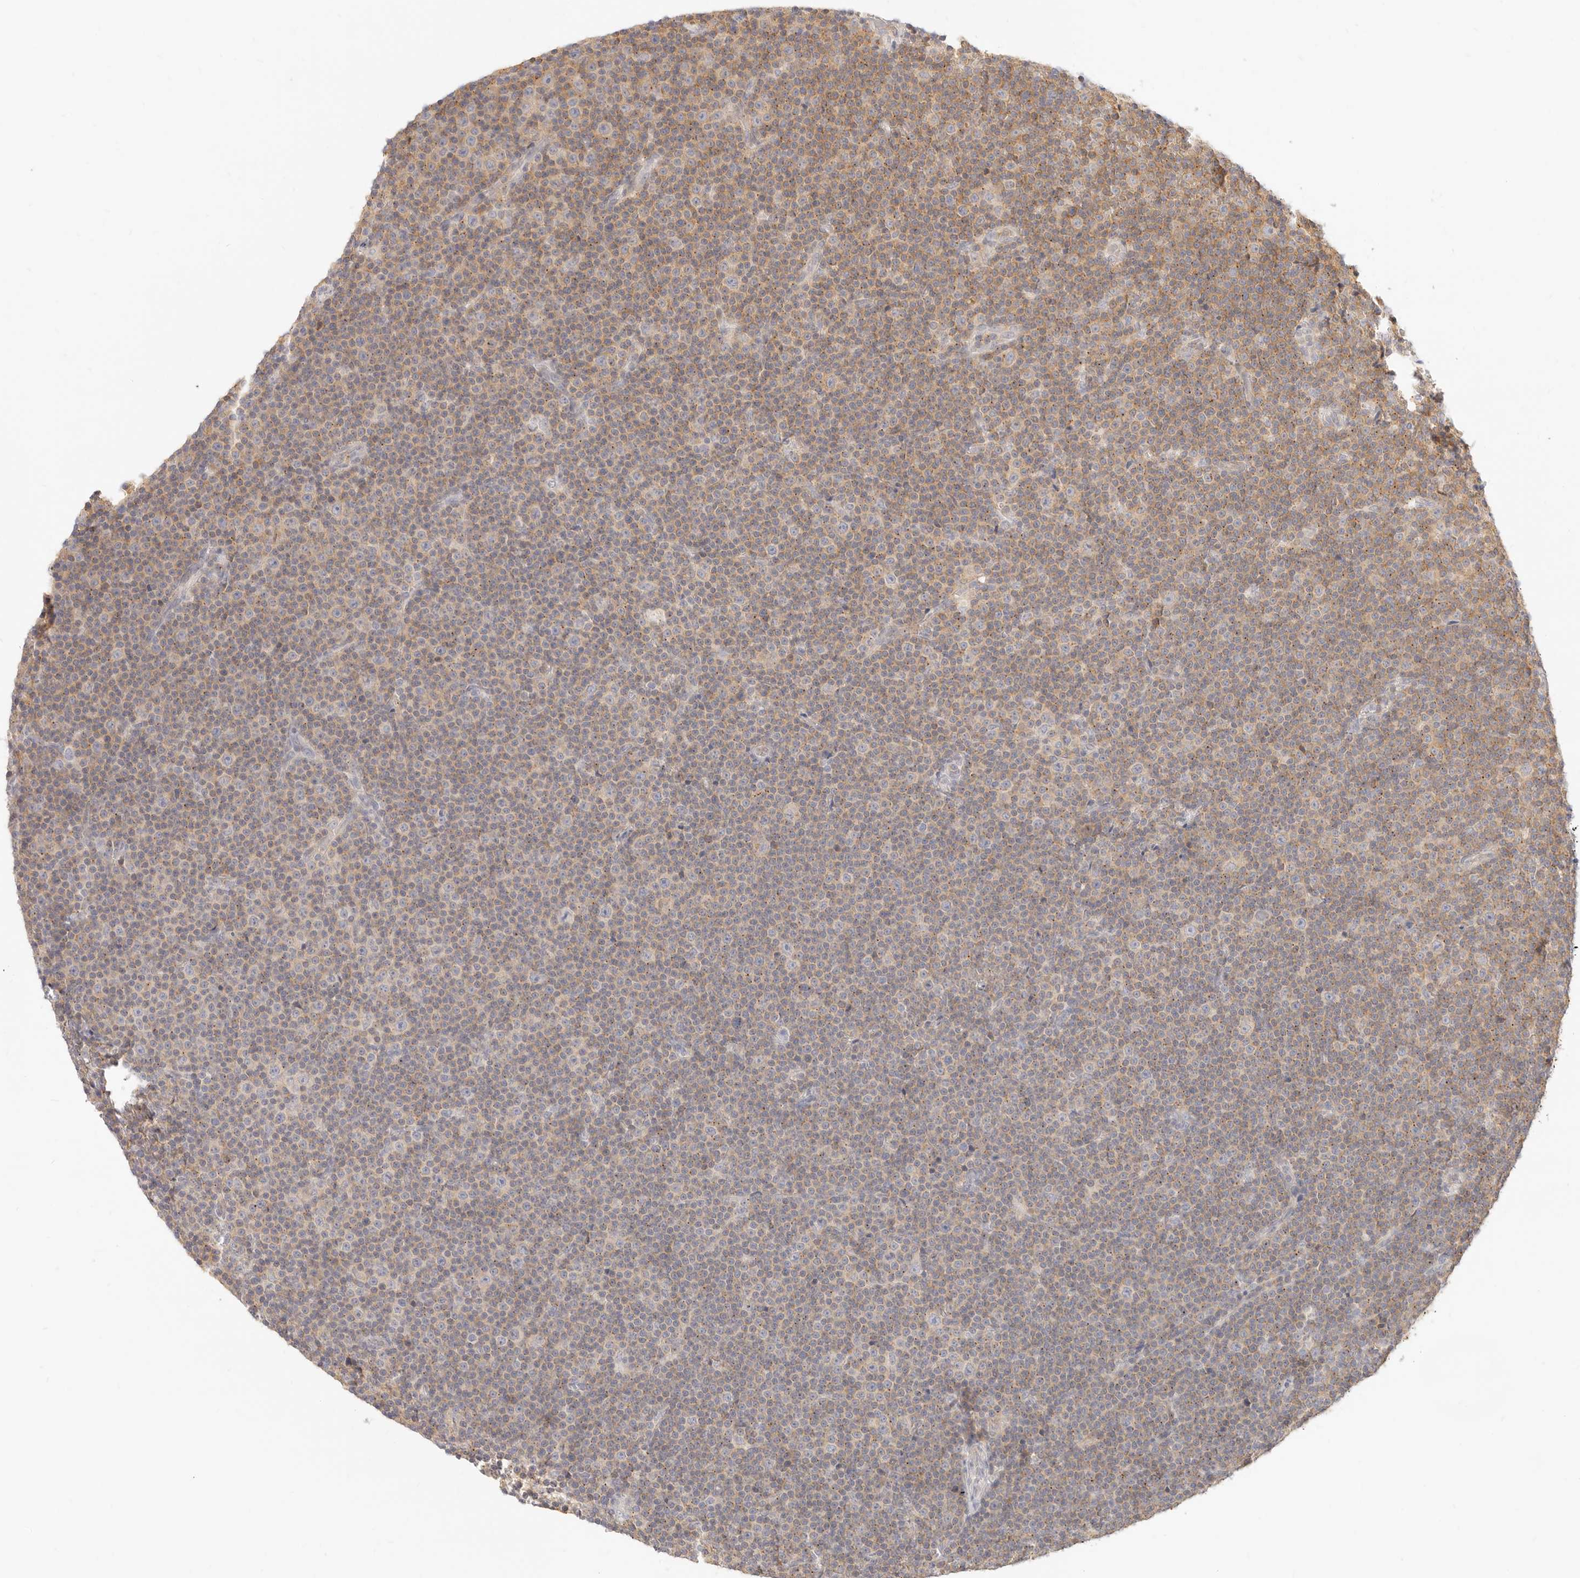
{"staining": {"intensity": "weak", "quantity": "25%-75%", "location": "cytoplasmic/membranous"}, "tissue": "lymphoma", "cell_type": "Tumor cells", "image_type": "cancer", "snomed": [{"axis": "morphology", "description": "Malignant lymphoma, non-Hodgkin's type, Low grade"}, {"axis": "topography", "description": "Lymph node"}], "caption": "A brown stain highlights weak cytoplasmic/membranous staining of a protein in human lymphoma tumor cells.", "gene": "LTB4R2", "patient": {"sex": "female", "age": 67}}